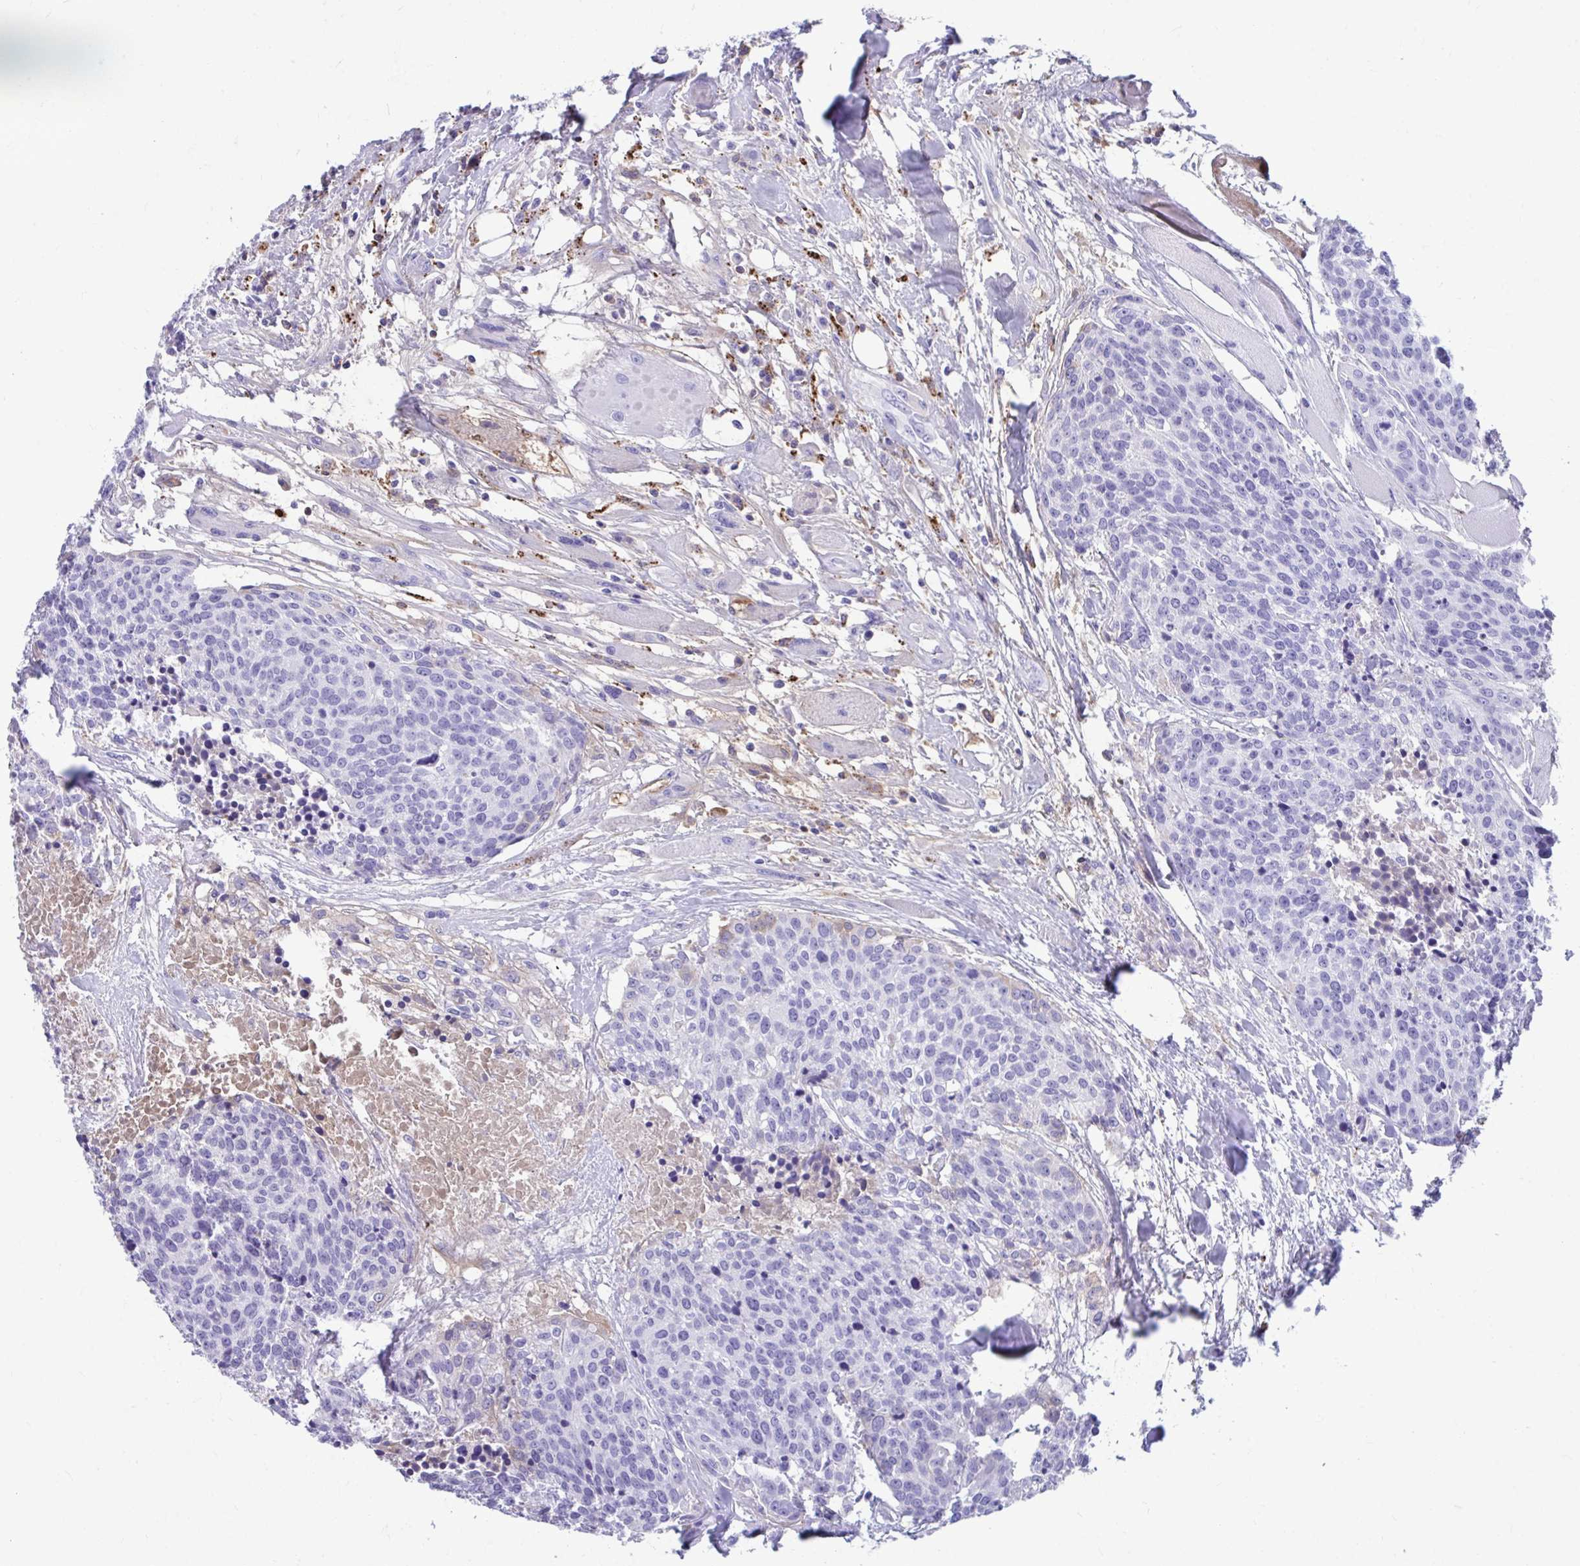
{"staining": {"intensity": "negative", "quantity": "none", "location": "none"}, "tissue": "head and neck cancer", "cell_type": "Tumor cells", "image_type": "cancer", "snomed": [{"axis": "morphology", "description": "Squamous cell carcinoma, NOS"}, {"axis": "topography", "description": "Oral tissue"}, {"axis": "topography", "description": "Head-Neck"}], "caption": "Immunohistochemistry (IHC) of human squamous cell carcinoma (head and neck) demonstrates no expression in tumor cells.", "gene": "SMIM9", "patient": {"sex": "male", "age": 64}}